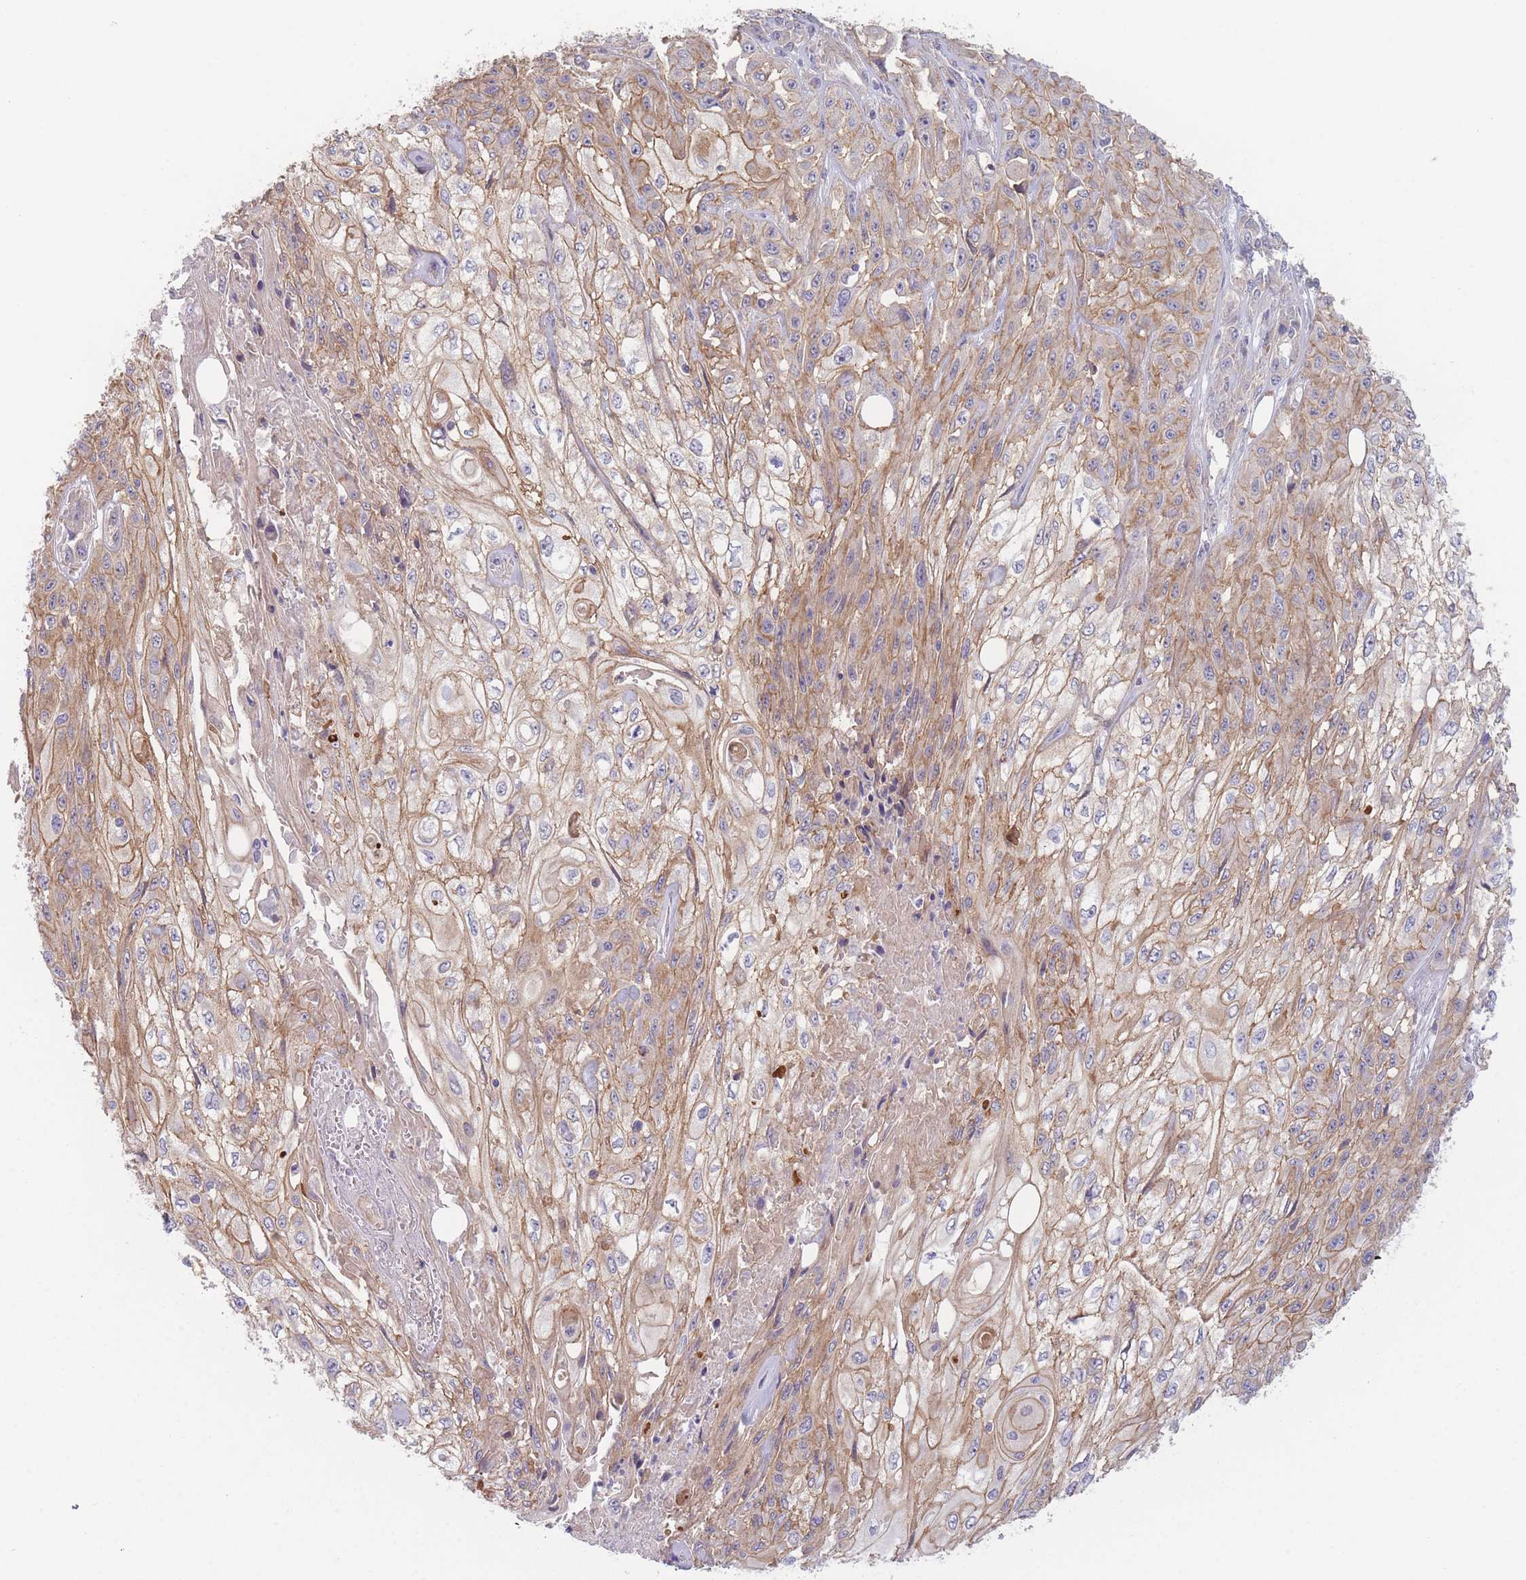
{"staining": {"intensity": "moderate", "quantity": ">75%", "location": "cytoplasmic/membranous"}, "tissue": "skin cancer", "cell_type": "Tumor cells", "image_type": "cancer", "snomed": [{"axis": "morphology", "description": "Squamous cell carcinoma, NOS"}, {"axis": "morphology", "description": "Squamous cell carcinoma, metastatic, NOS"}, {"axis": "topography", "description": "Skin"}, {"axis": "topography", "description": "Lymph node"}], "caption": "Human skin metastatic squamous cell carcinoma stained with a brown dye displays moderate cytoplasmic/membranous positive expression in about >75% of tumor cells.", "gene": "WDR93", "patient": {"sex": "male", "age": 75}}